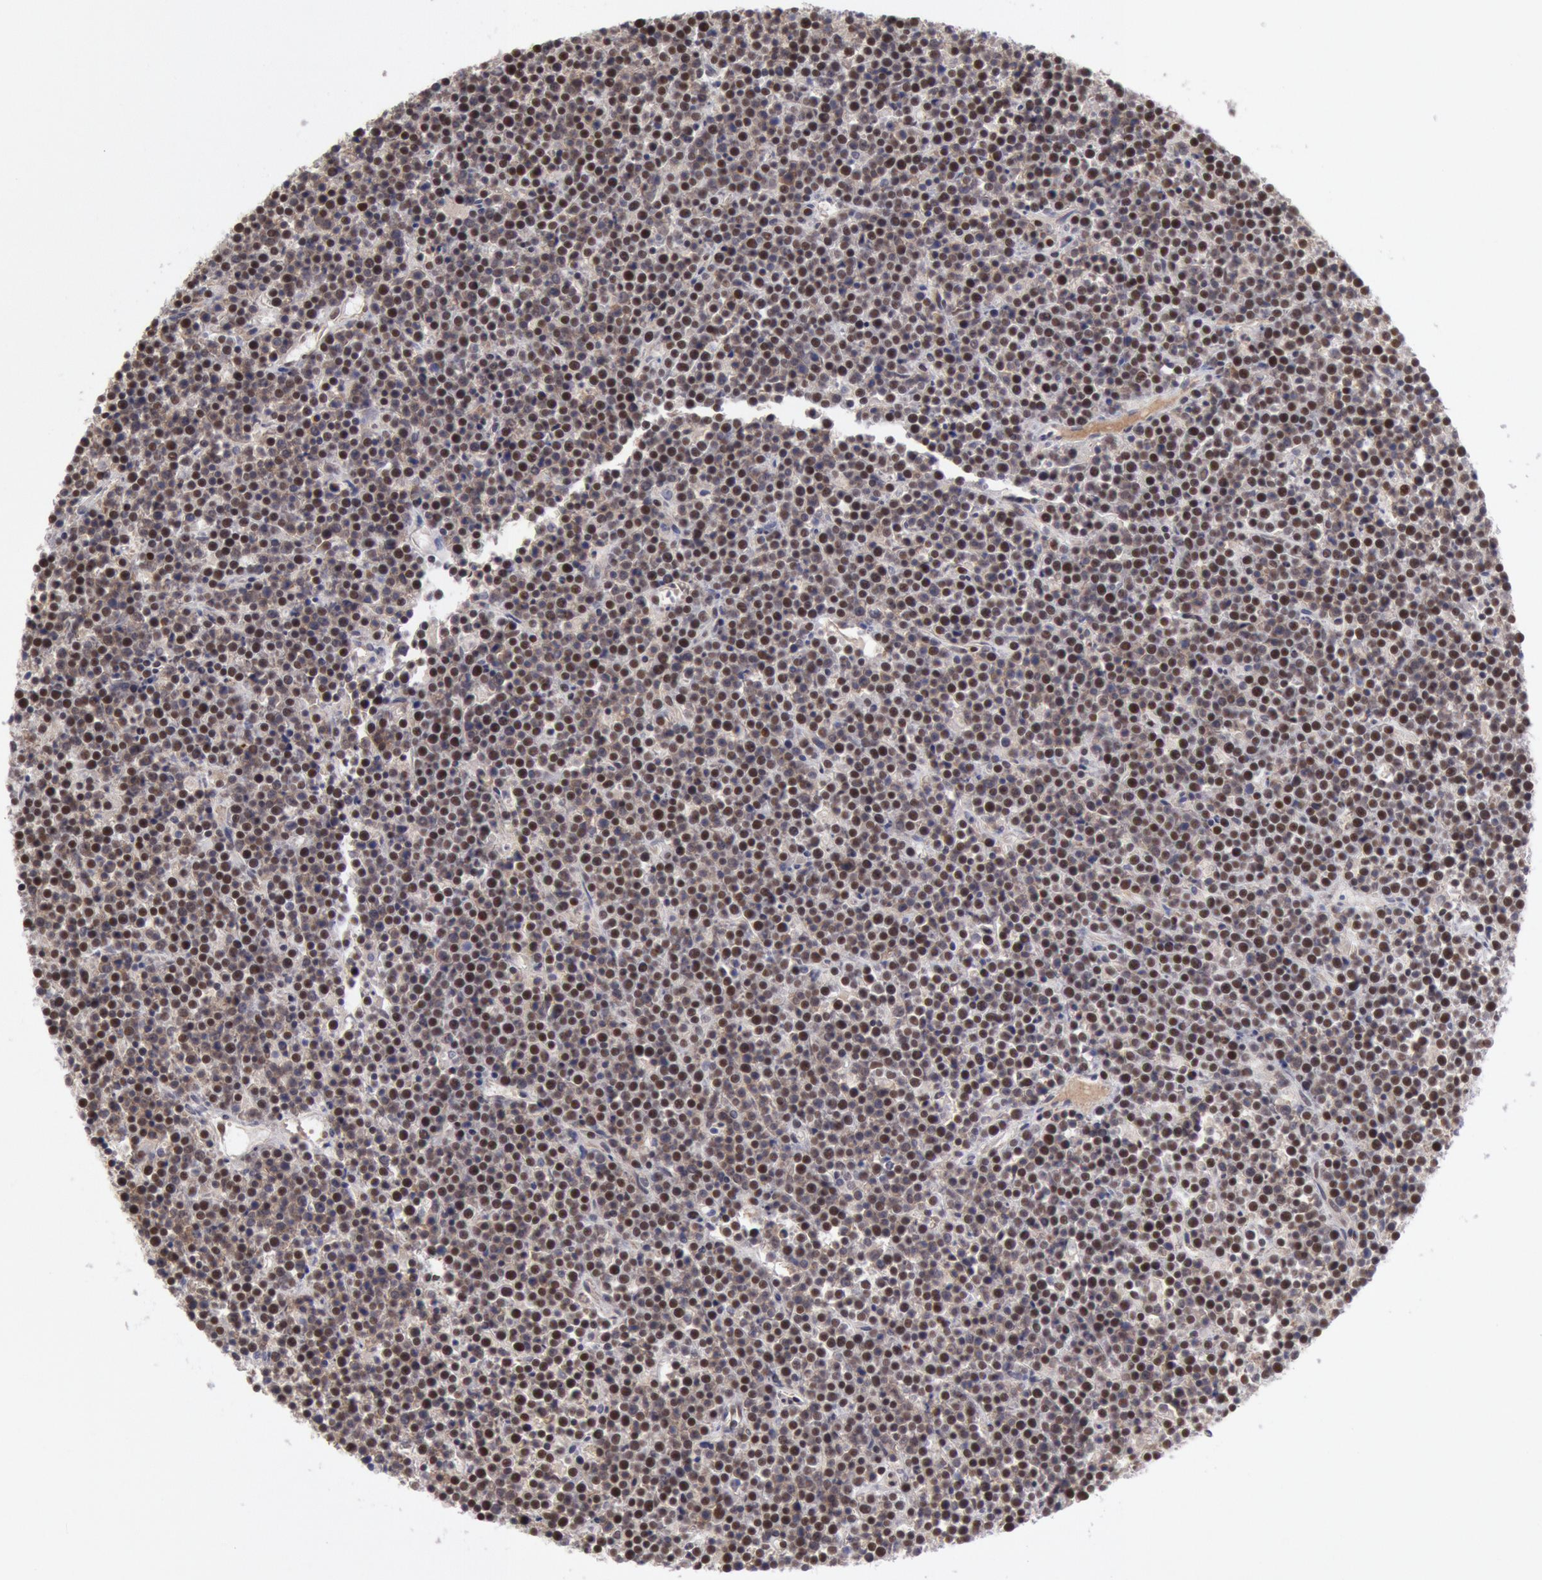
{"staining": {"intensity": "weak", "quantity": "25%-75%", "location": "nuclear"}, "tissue": "lymphoma", "cell_type": "Tumor cells", "image_type": "cancer", "snomed": [{"axis": "morphology", "description": "Malignant lymphoma, non-Hodgkin's type, High grade"}, {"axis": "topography", "description": "Ovary"}], "caption": "A low amount of weak nuclear expression is identified in approximately 25%-75% of tumor cells in malignant lymphoma, non-Hodgkin's type (high-grade) tissue.", "gene": "PPP4R3B", "patient": {"sex": "female", "age": 56}}